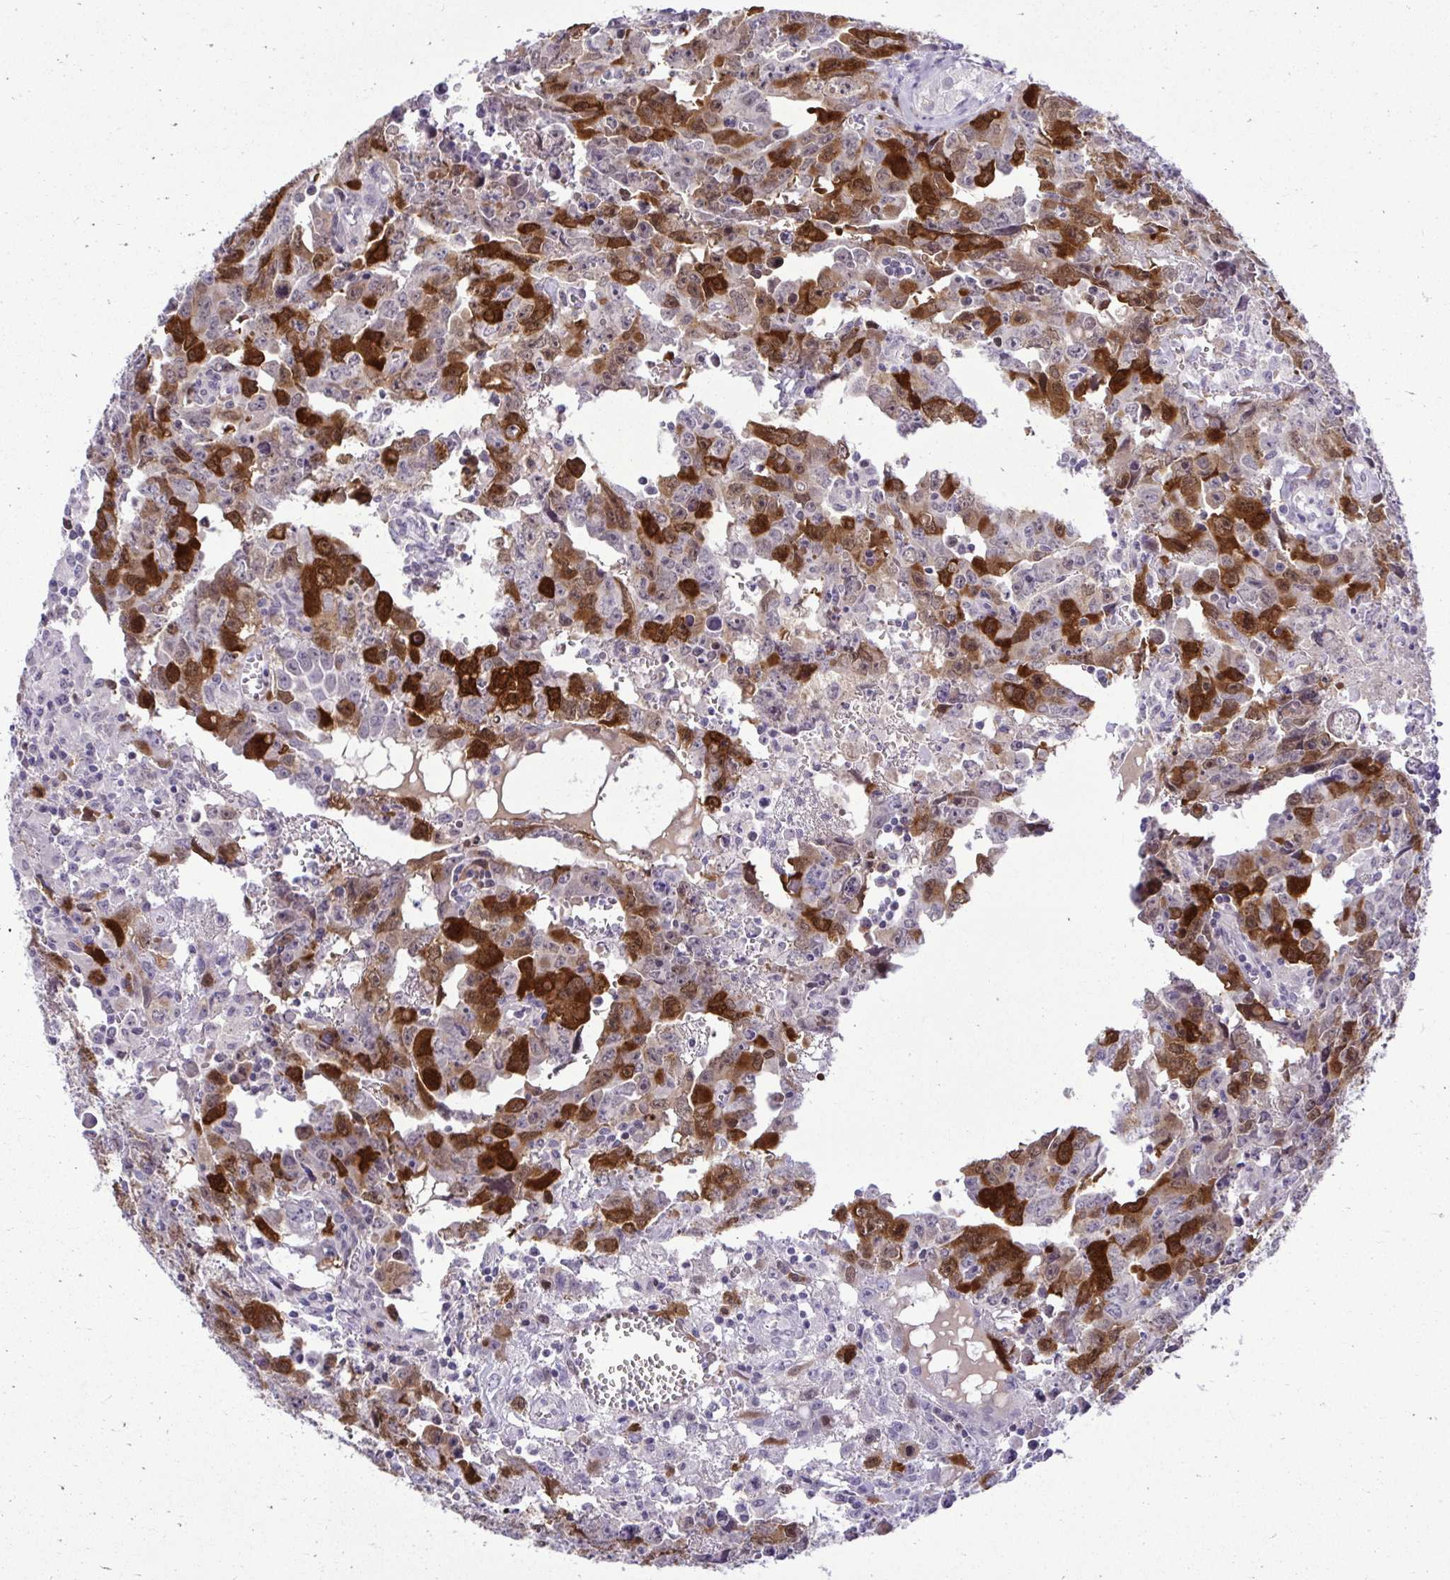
{"staining": {"intensity": "strong", "quantity": "25%-75%", "location": "cytoplasmic/membranous,nuclear"}, "tissue": "testis cancer", "cell_type": "Tumor cells", "image_type": "cancer", "snomed": [{"axis": "morphology", "description": "Carcinoma, Embryonal, NOS"}, {"axis": "topography", "description": "Testis"}], "caption": "Strong cytoplasmic/membranous and nuclear positivity for a protein is appreciated in approximately 25%-75% of tumor cells of testis cancer using immunohistochemistry.", "gene": "CDC20", "patient": {"sex": "male", "age": 22}}